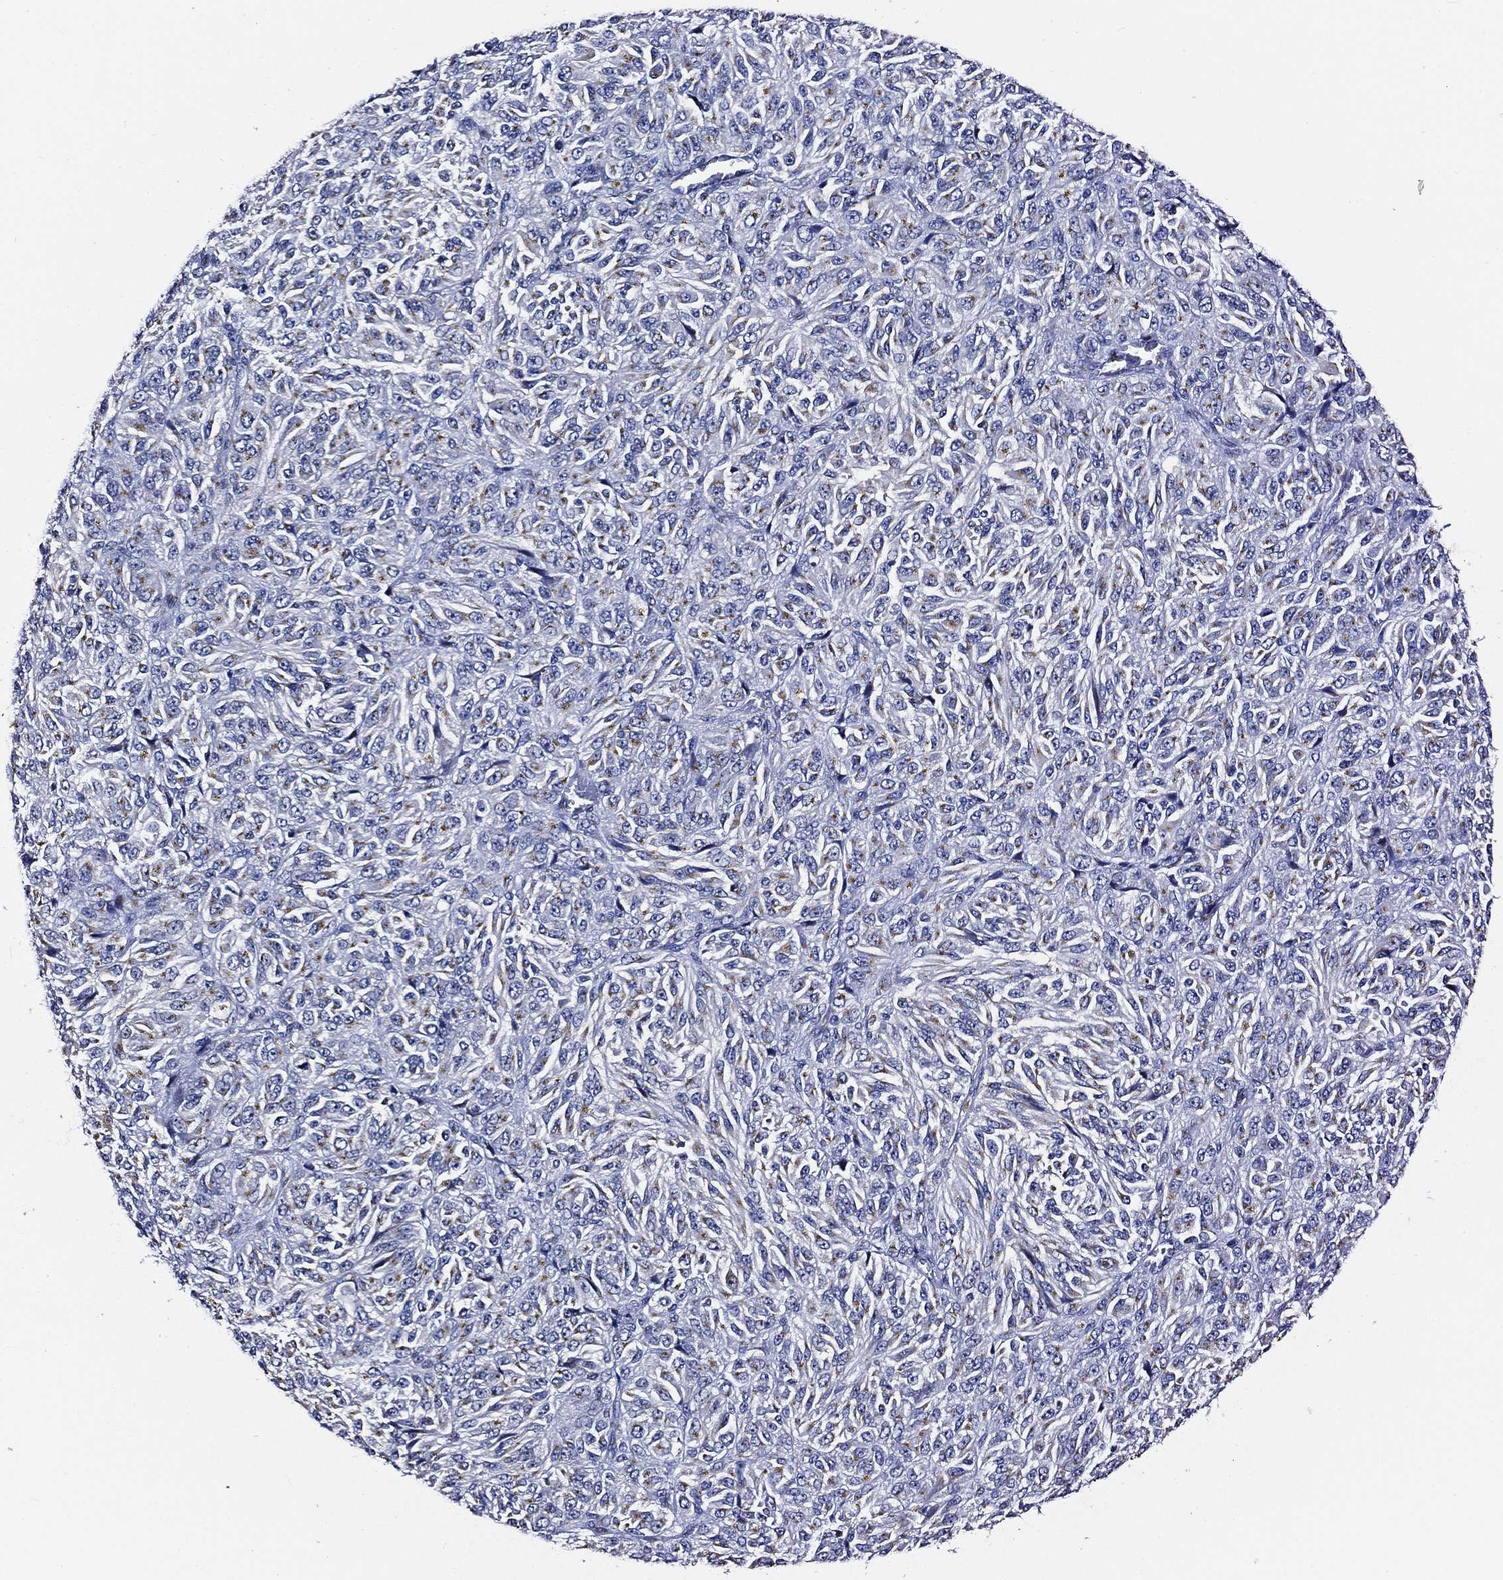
{"staining": {"intensity": "moderate", "quantity": "<25%", "location": "cytoplasmic/membranous"}, "tissue": "melanoma", "cell_type": "Tumor cells", "image_type": "cancer", "snomed": [{"axis": "morphology", "description": "Malignant melanoma, Metastatic site"}, {"axis": "topography", "description": "Brain"}], "caption": "This is an image of immunohistochemistry staining of melanoma, which shows moderate expression in the cytoplasmic/membranous of tumor cells.", "gene": "TICAM1", "patient": {"sex": "female", "age": 56}}